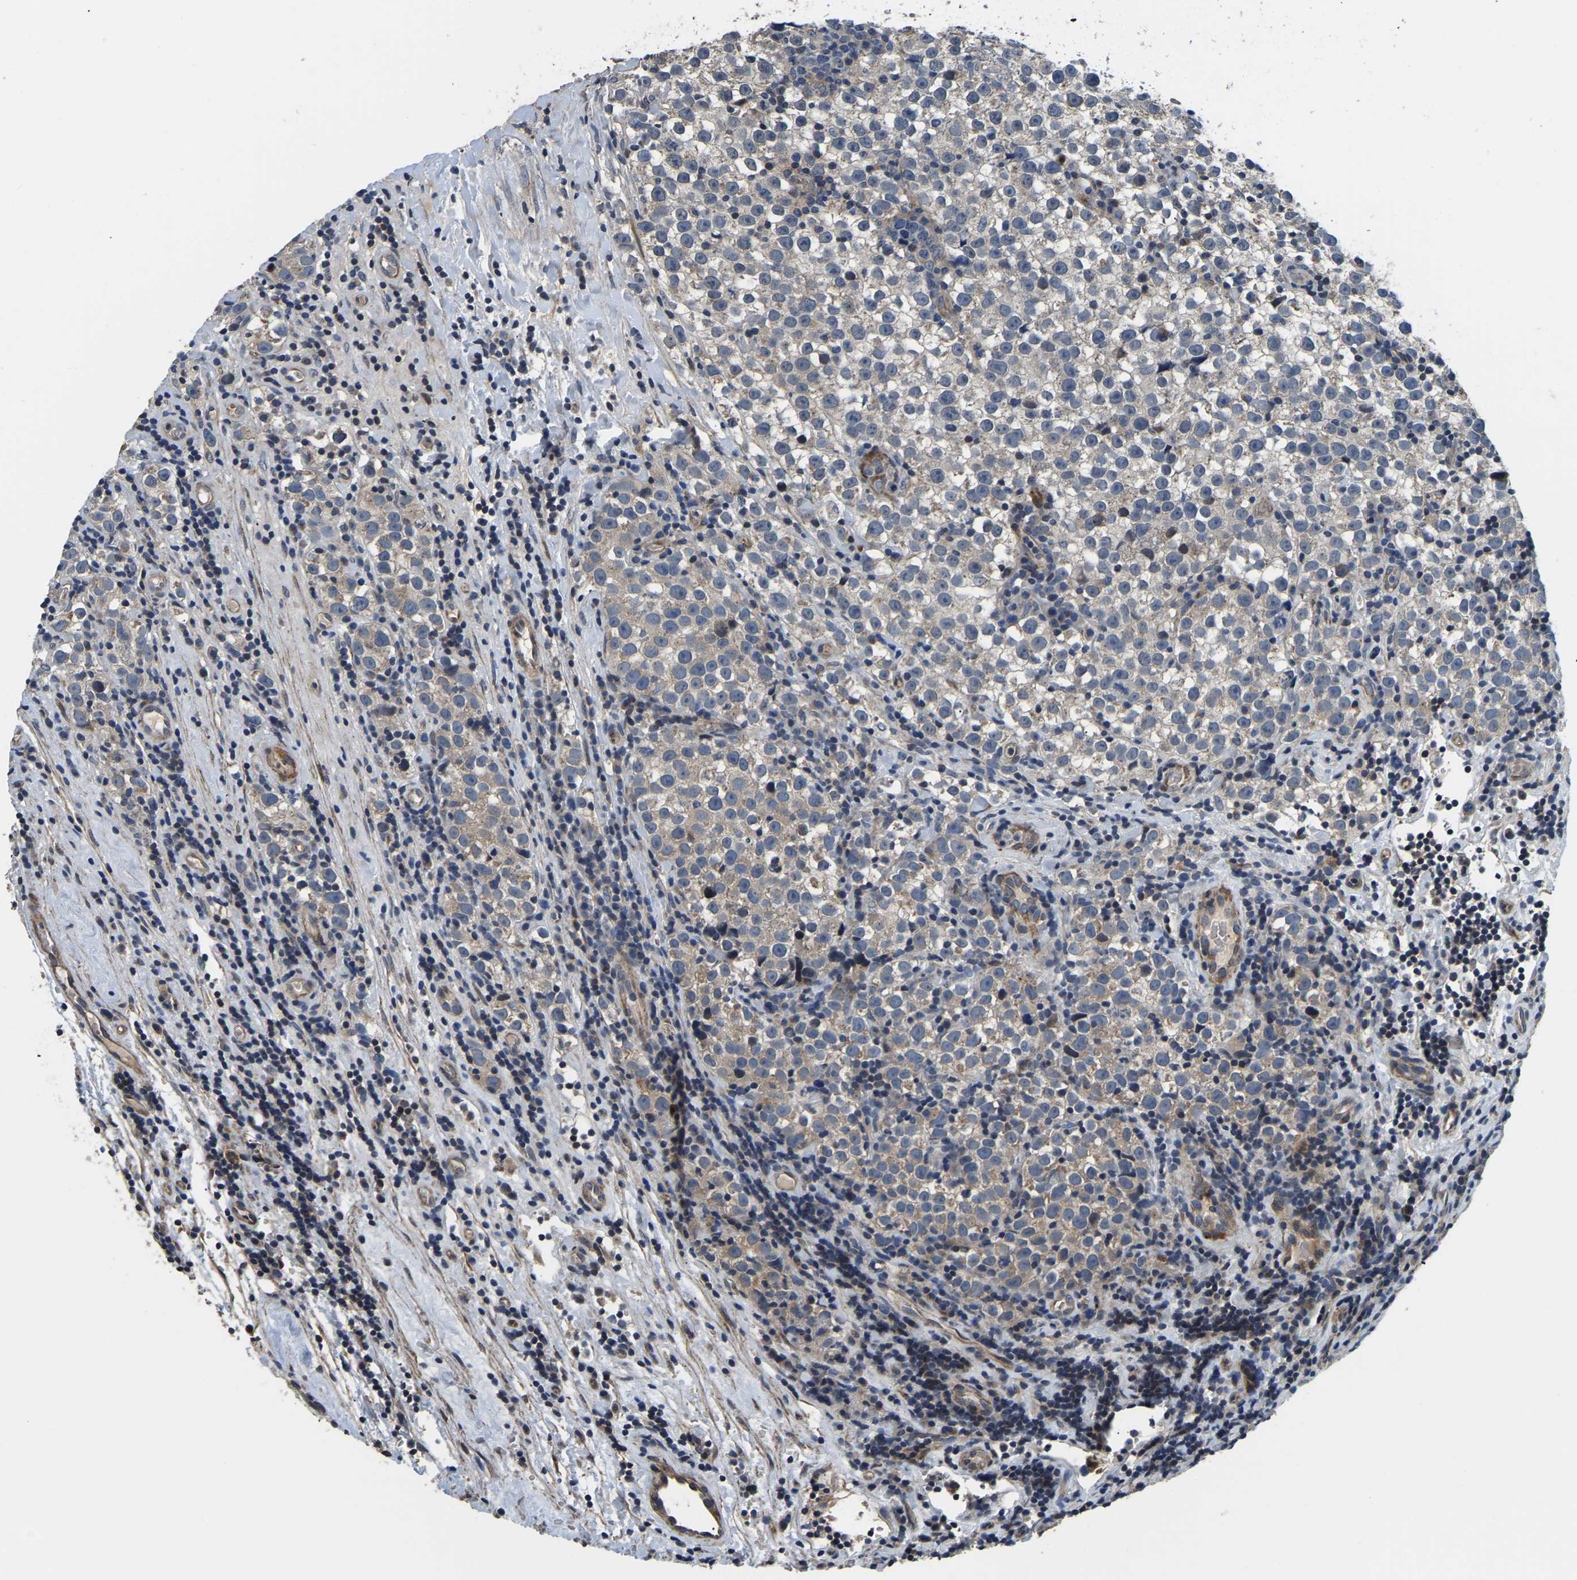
{"staining": {"intensity": "weak", "quantity": "25%-75%", "location": "cytoplasmic/membranous"}, "tissue": "testis cancer", "cell_type": "Tumor cells", "image_type": "cancer", "snomed": [{"axis": "morphology", "description": "Normal tissue, NOS"}, {"axis": "morphology", "description": "Seminoma, NOS"}, {"axis": "topography", "description": "Testis"}], "caption": "An image of human testis cancer (seminoma) stained for a protein displays weak cytoplasmic/membranous brown staining in tumor cells. The staining was performed using DAB to visualize the protein expression in brown, while the nuclei were stained in blue with hematoxylin (Magnification: 20x).", "gene": "RNF39", "patient": {"sex": "male", "age": 43}}